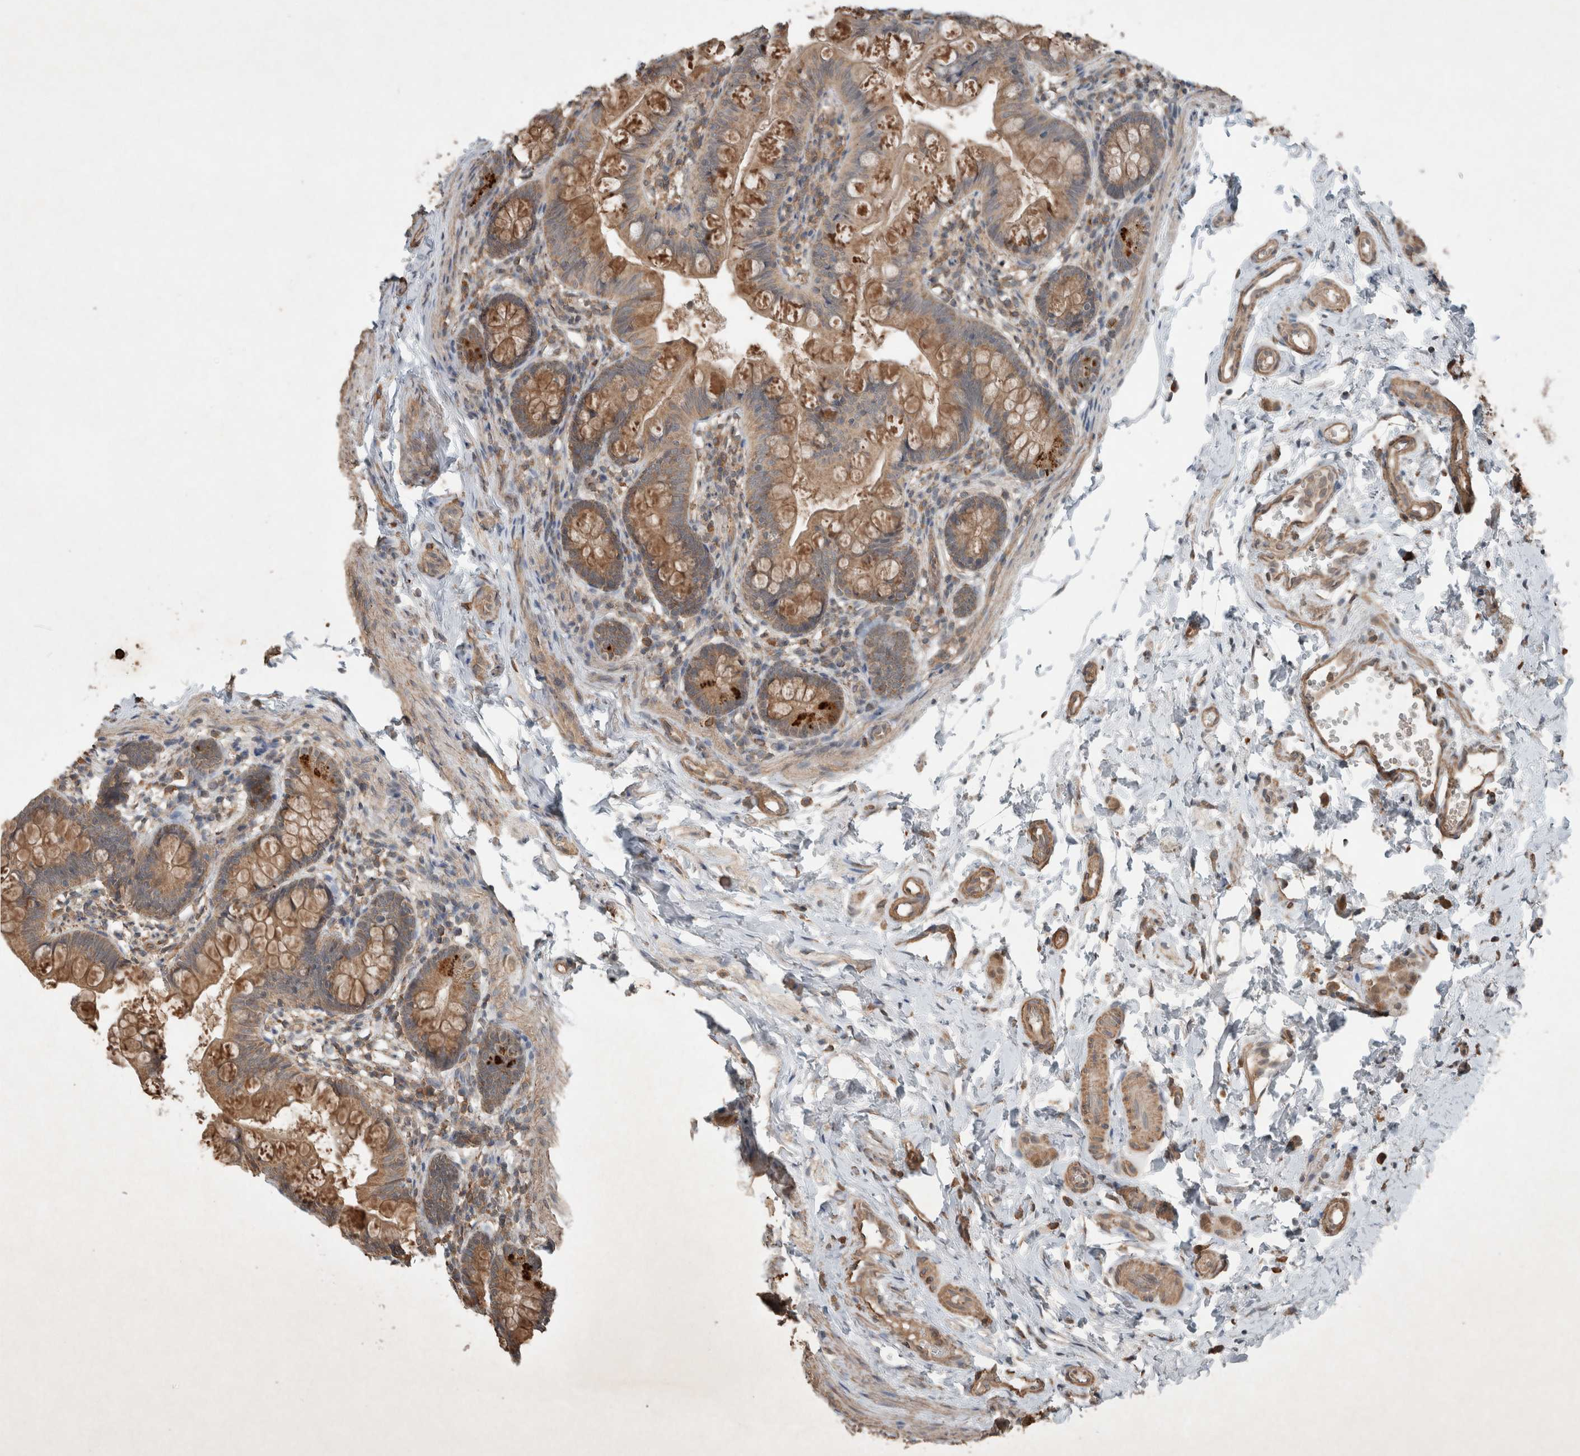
{"staining": {"intensity": "moderate", "quantity": ">75%", "location": "cytoplasmic/membranous"}, "tissue": "small intestine", "cell_type": "Glandular cells", "image_type": "normal", "snomed": [{"axis": "morphology", "description": "Normal tissue, NOS"}, {"axis": "topography", "description": "Small intestine"}], "caption": "Protein staining of benign small intestine reveals moderate cytoplasmic/membranous expression in about >75% of glandular cells. (brown staining indicates protein expression, while blue staining denotes nuclei).", "gene": "KLK14", "patient": {"sex": "male", "age": 7}}